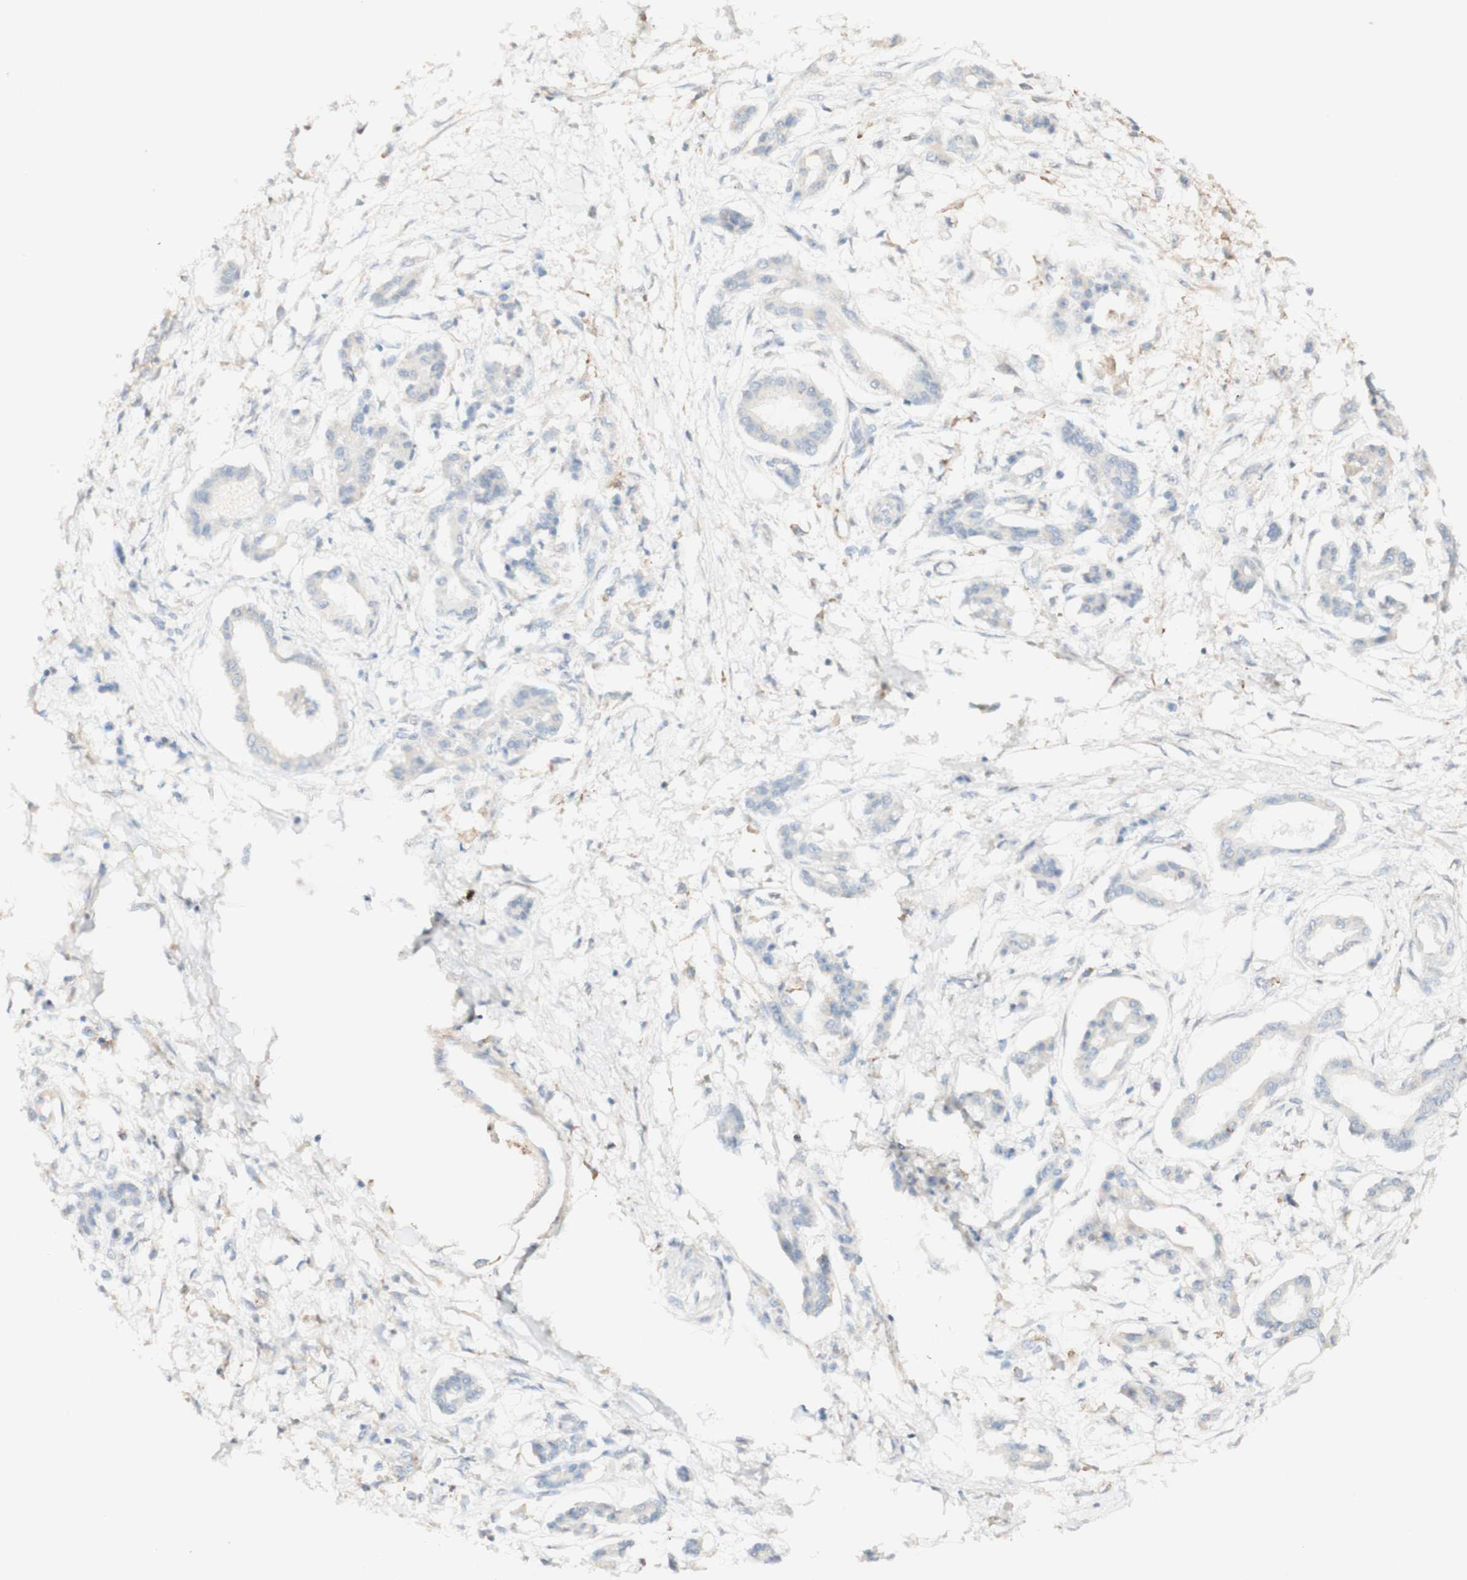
{"staining": {"intensity": "weak", "quantity": "<25%", "location": "cytoplasmic/membranous"}, "tissue": "pancreatic cancer", "cell_type": "Tumor cells", "image_type": "cancer", "snomed": [{"axis": "morphology", "description": "Adenocarcinoma, NOS"}, {"axis": "topography", "description": "Pancreas"}], "caption": "This is an IHC photomicrograph of pancreatic cancer. There is no staining in tumor cells.", "gene": "FCGRT", "patient": {"sex": "male", "age": 56}}